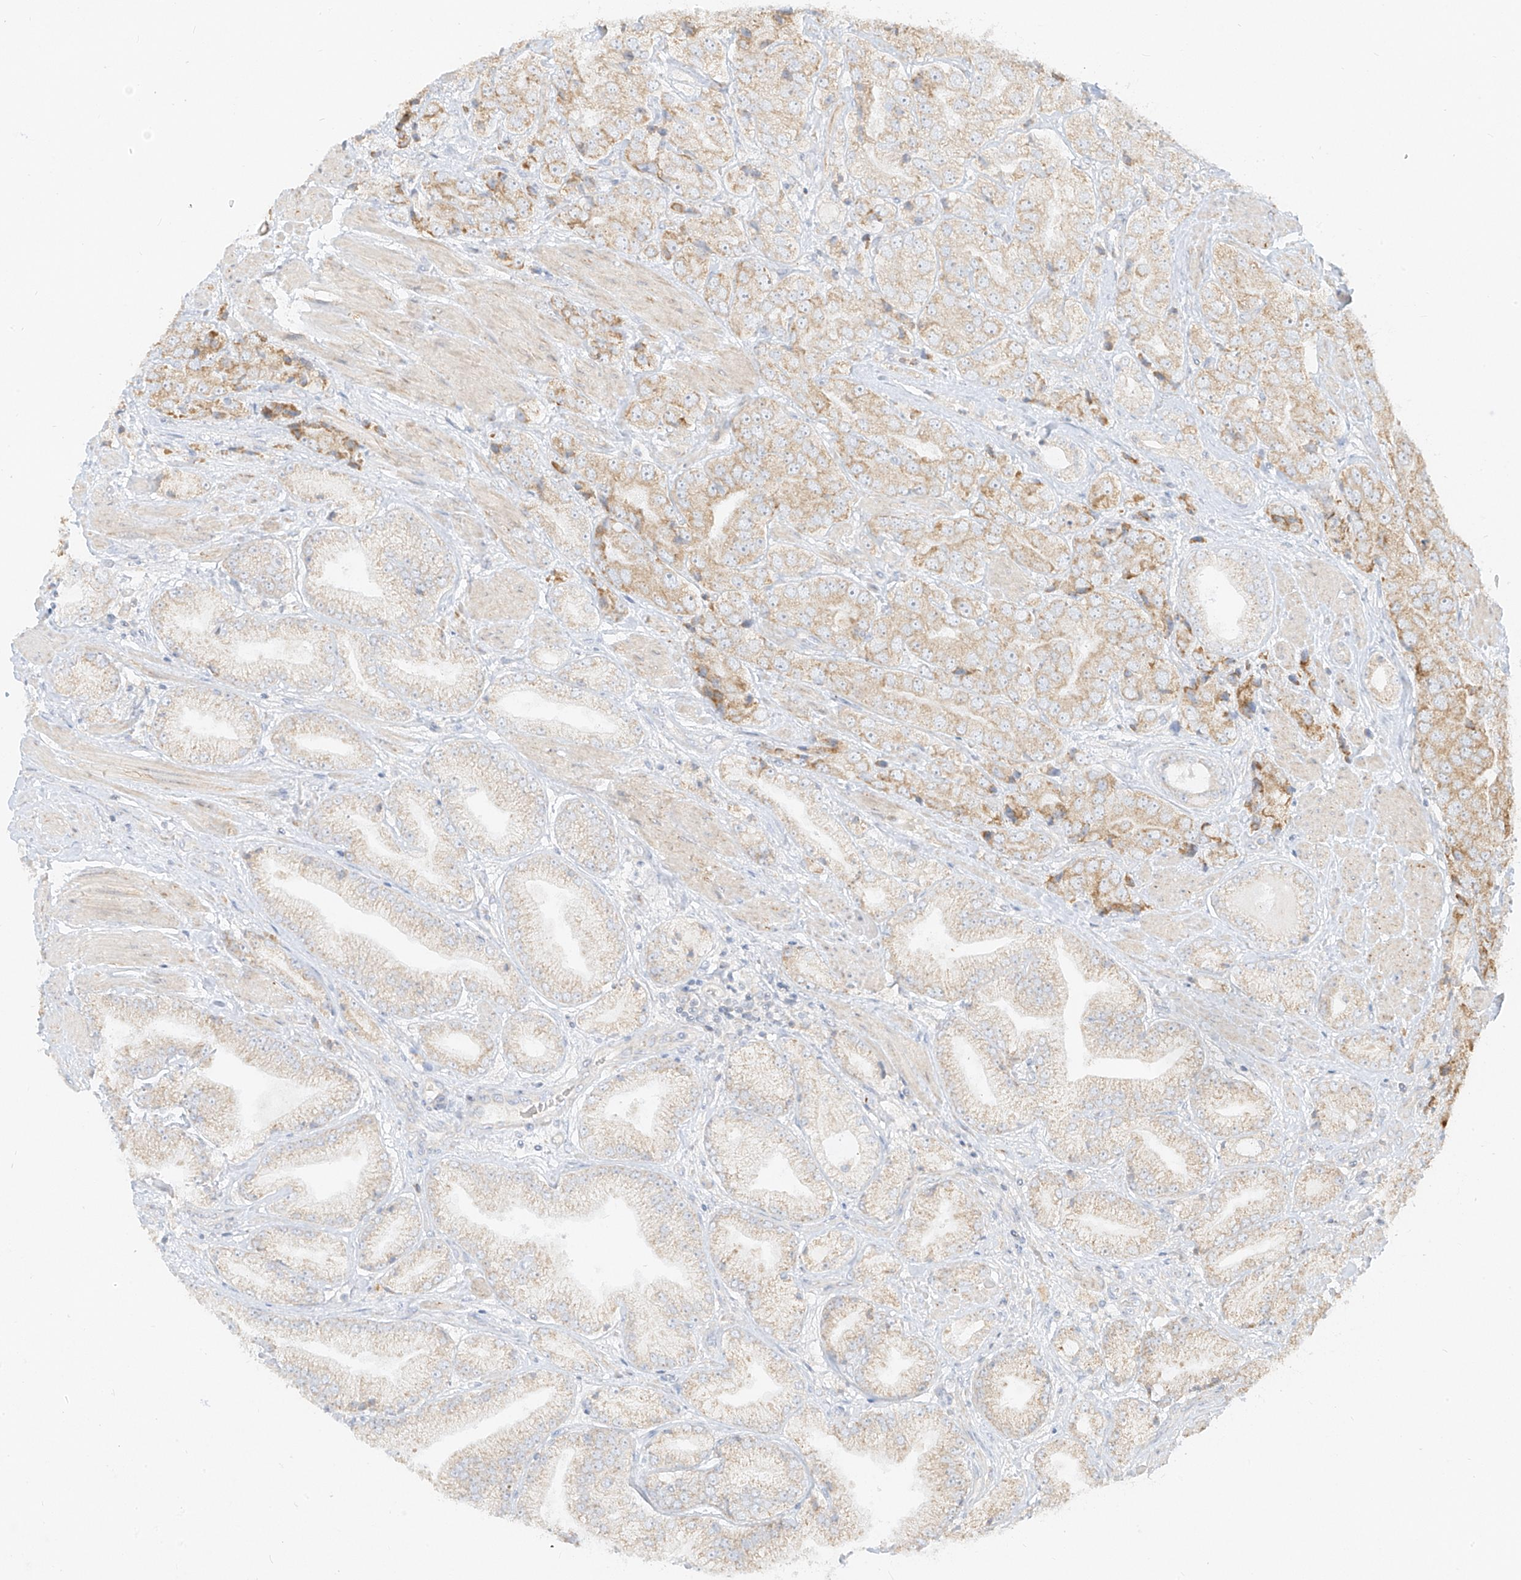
{"staining": {"intensity": "moderate", "quantity": "<25%", "location": "cytoplasmic/membranous"}, "tissue": "prostate cancer", "cell_type": "Tumor cells", "image_type": "cancer", "snomed": [{"axis": "morphology", "description": "Adenocarcinoma, High grade"}, {"axis": "topography", "description": "Prostate"}], "caption": "The histopathology image shows a brown stain indicating the presence of a protein in the cytoplasmic/membranous of tumor cells in prostate cancer.", "gene": "ZIM3", "patient": {"sex": "male", "age": 50}}